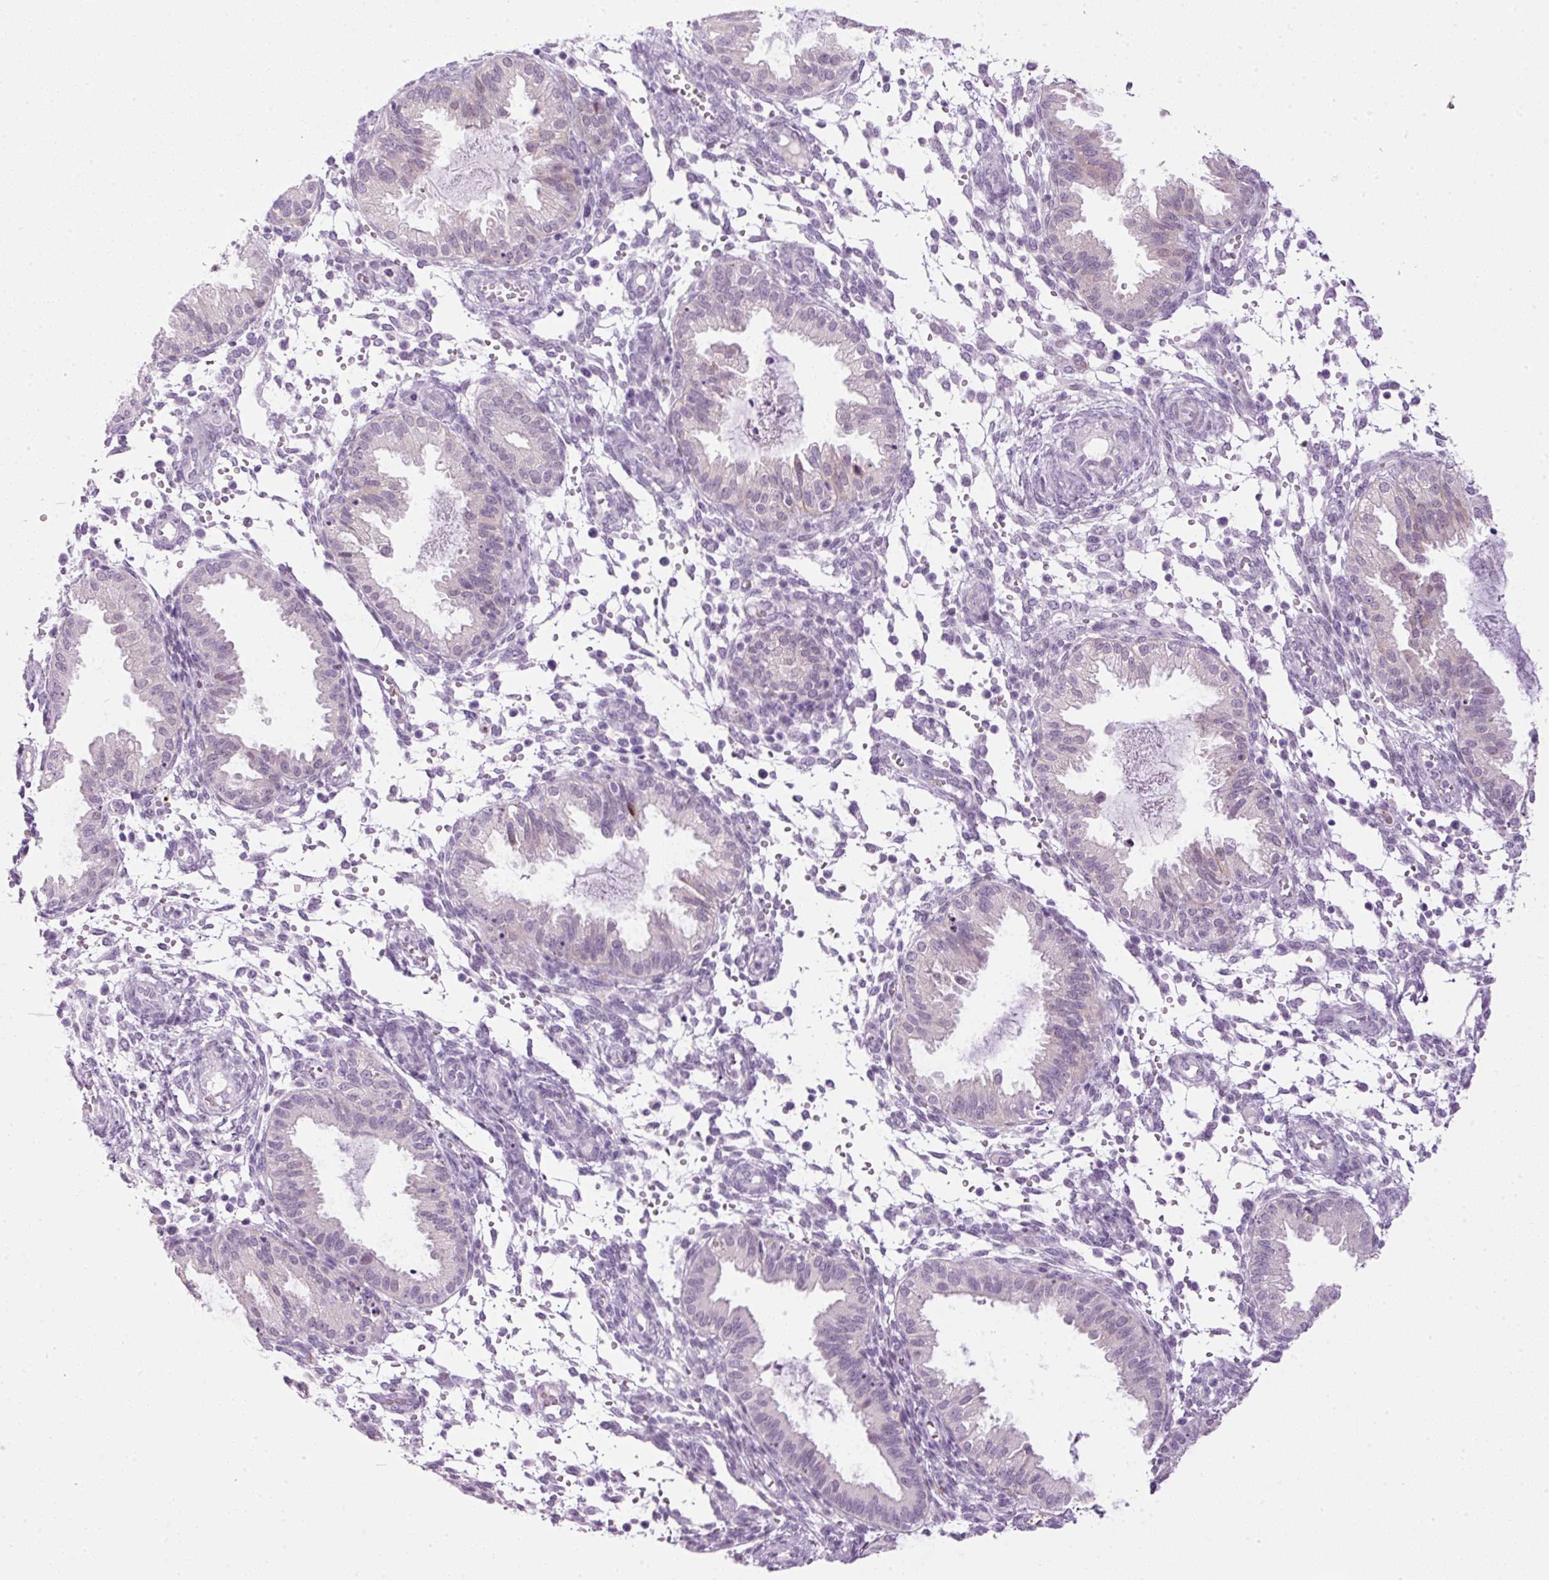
{"staining": {"intensity": "negative", "quantity": "none", "location": "none"}, "tissue": "endometrium", "cell_type": "Cells in endometrial stroma", "image_type": "normal", "snomed": [{"axis": "morphology", "description": "Normal tissue, NOS"}, {"axis": "topography", "description": "Endometrium"}], "caption": "Immunohistochemical staining of benign human endometrium exhibits no significant staining in cells in endometrial stroma.", "gene": "SRC", "patient": {"sex": "female", "age": 33}}